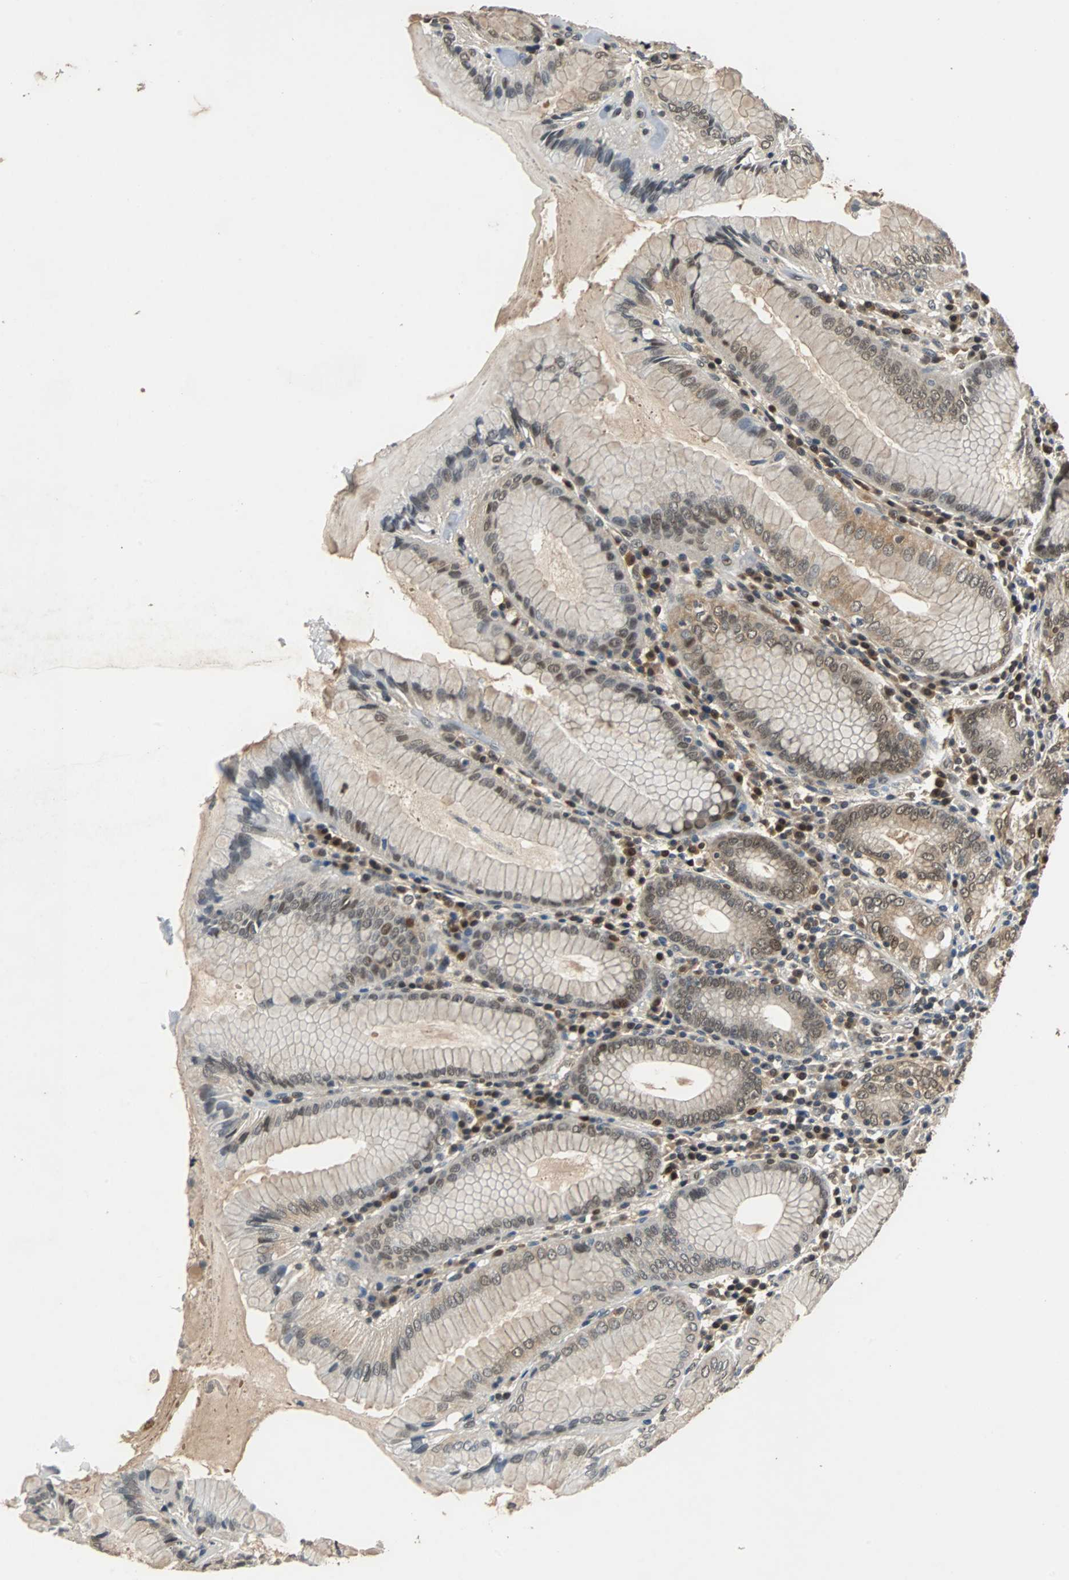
{"staining": {"intensity": "strong", "quantity": "25%-75%", "location": "cytoplasmic/membranous,nuclear"}, "tissue": "stomach", "cell_type": "Glandular cells", "image_type": "normal", "snomed": [{"axis": "morphology", "description": "Normal tissue, NOS"}, {"axis": "topography", "description": "Stomach, lower"}], "caption": "A high amount of strong cytoplasmic/membranous,nuclear expression is present in about 25%-75% of glandular cells in normal stomach.", "gene": "PRDX6", "patient": {"sex": "female", "age": 76}}